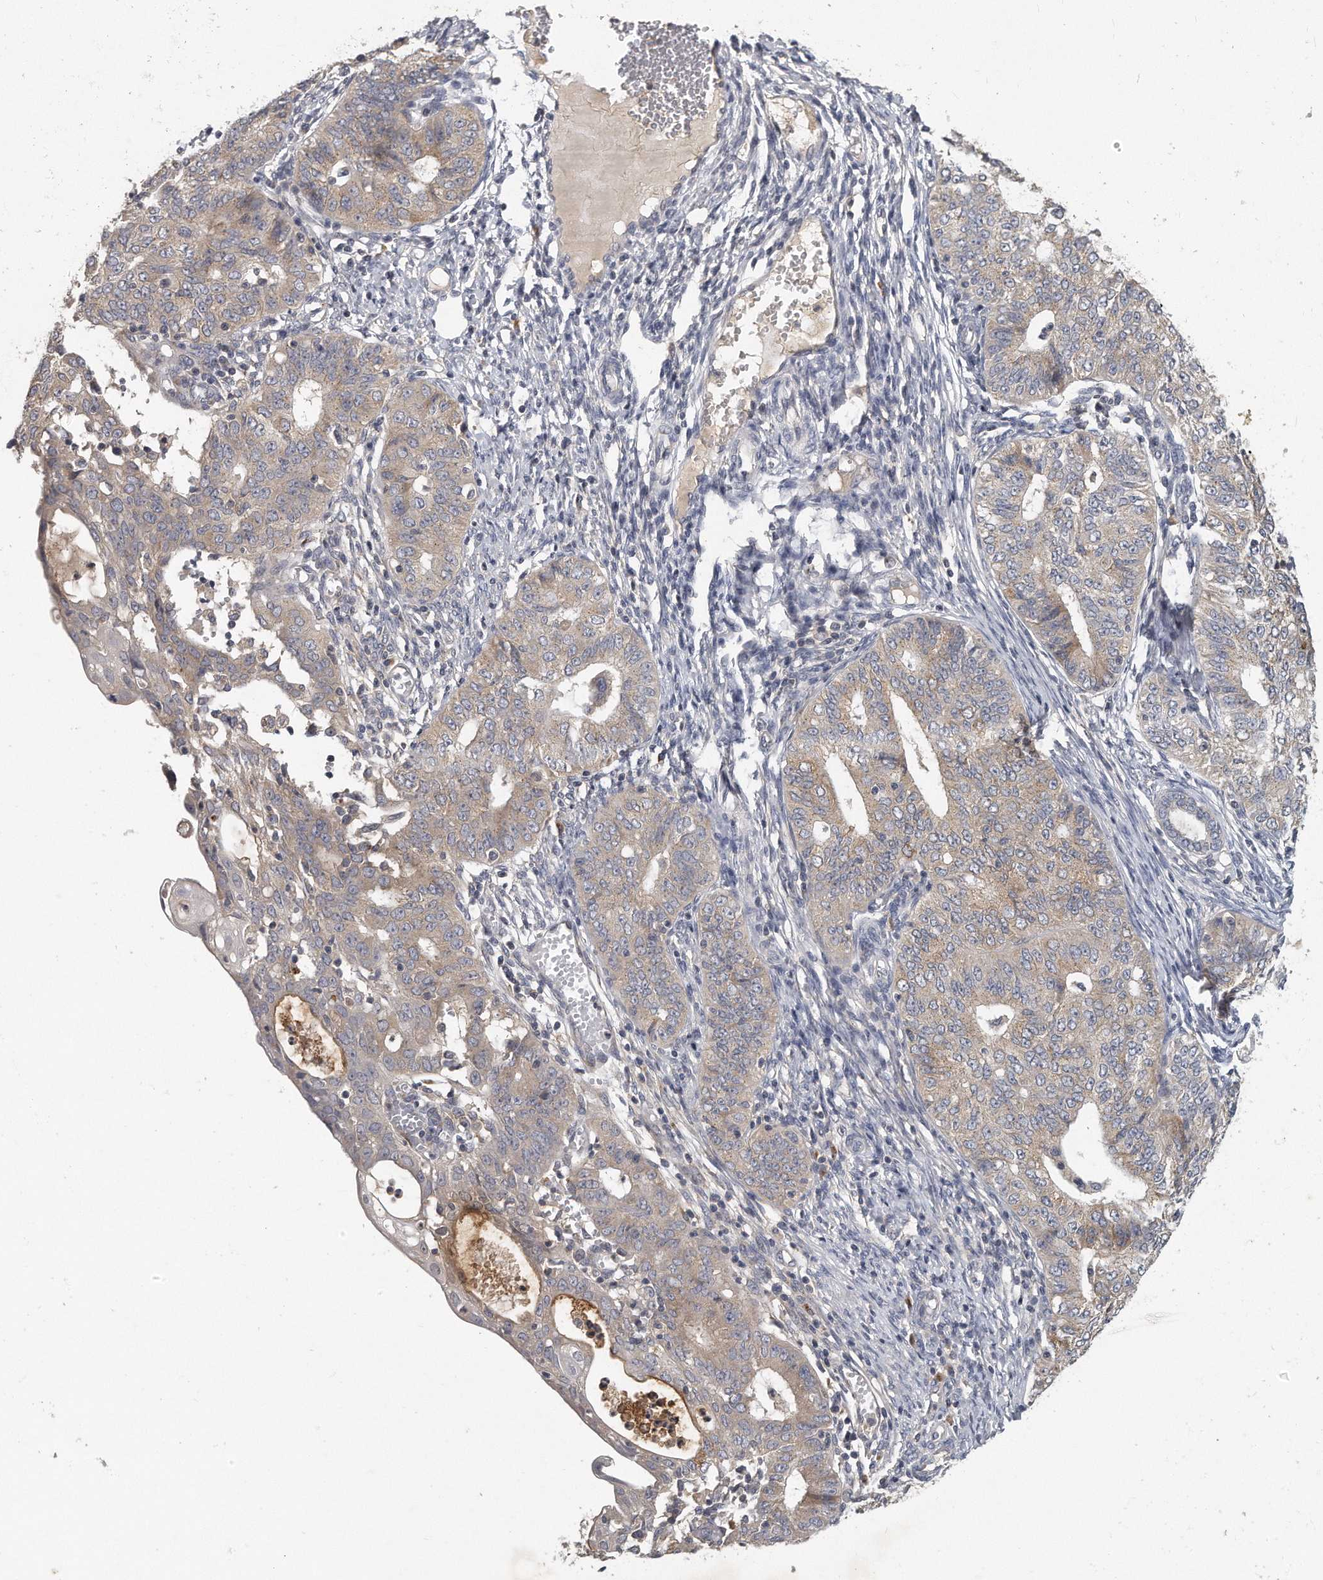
{"staining": {"intensity": "weak", "quantity": "<25%", "location": "cytoplasmic/membranous"}, "tissue": "endometrial cancer", "cell_type": "Tumor cells", "image_type": "cancer", "snomed": [{"axis": "morphology", "description": "Adenocarcinoma, NOS"}, {"axis": "topography", "description": "Endometrium"}], "caption": "A high-resolution image shows immunohistochemistry staining of adenocarcinoma (endometrial), which reveals no significant staining in tumor cells.", "gene": "TRAPPC14", "patient": {"sex": "female", "age": 32}}